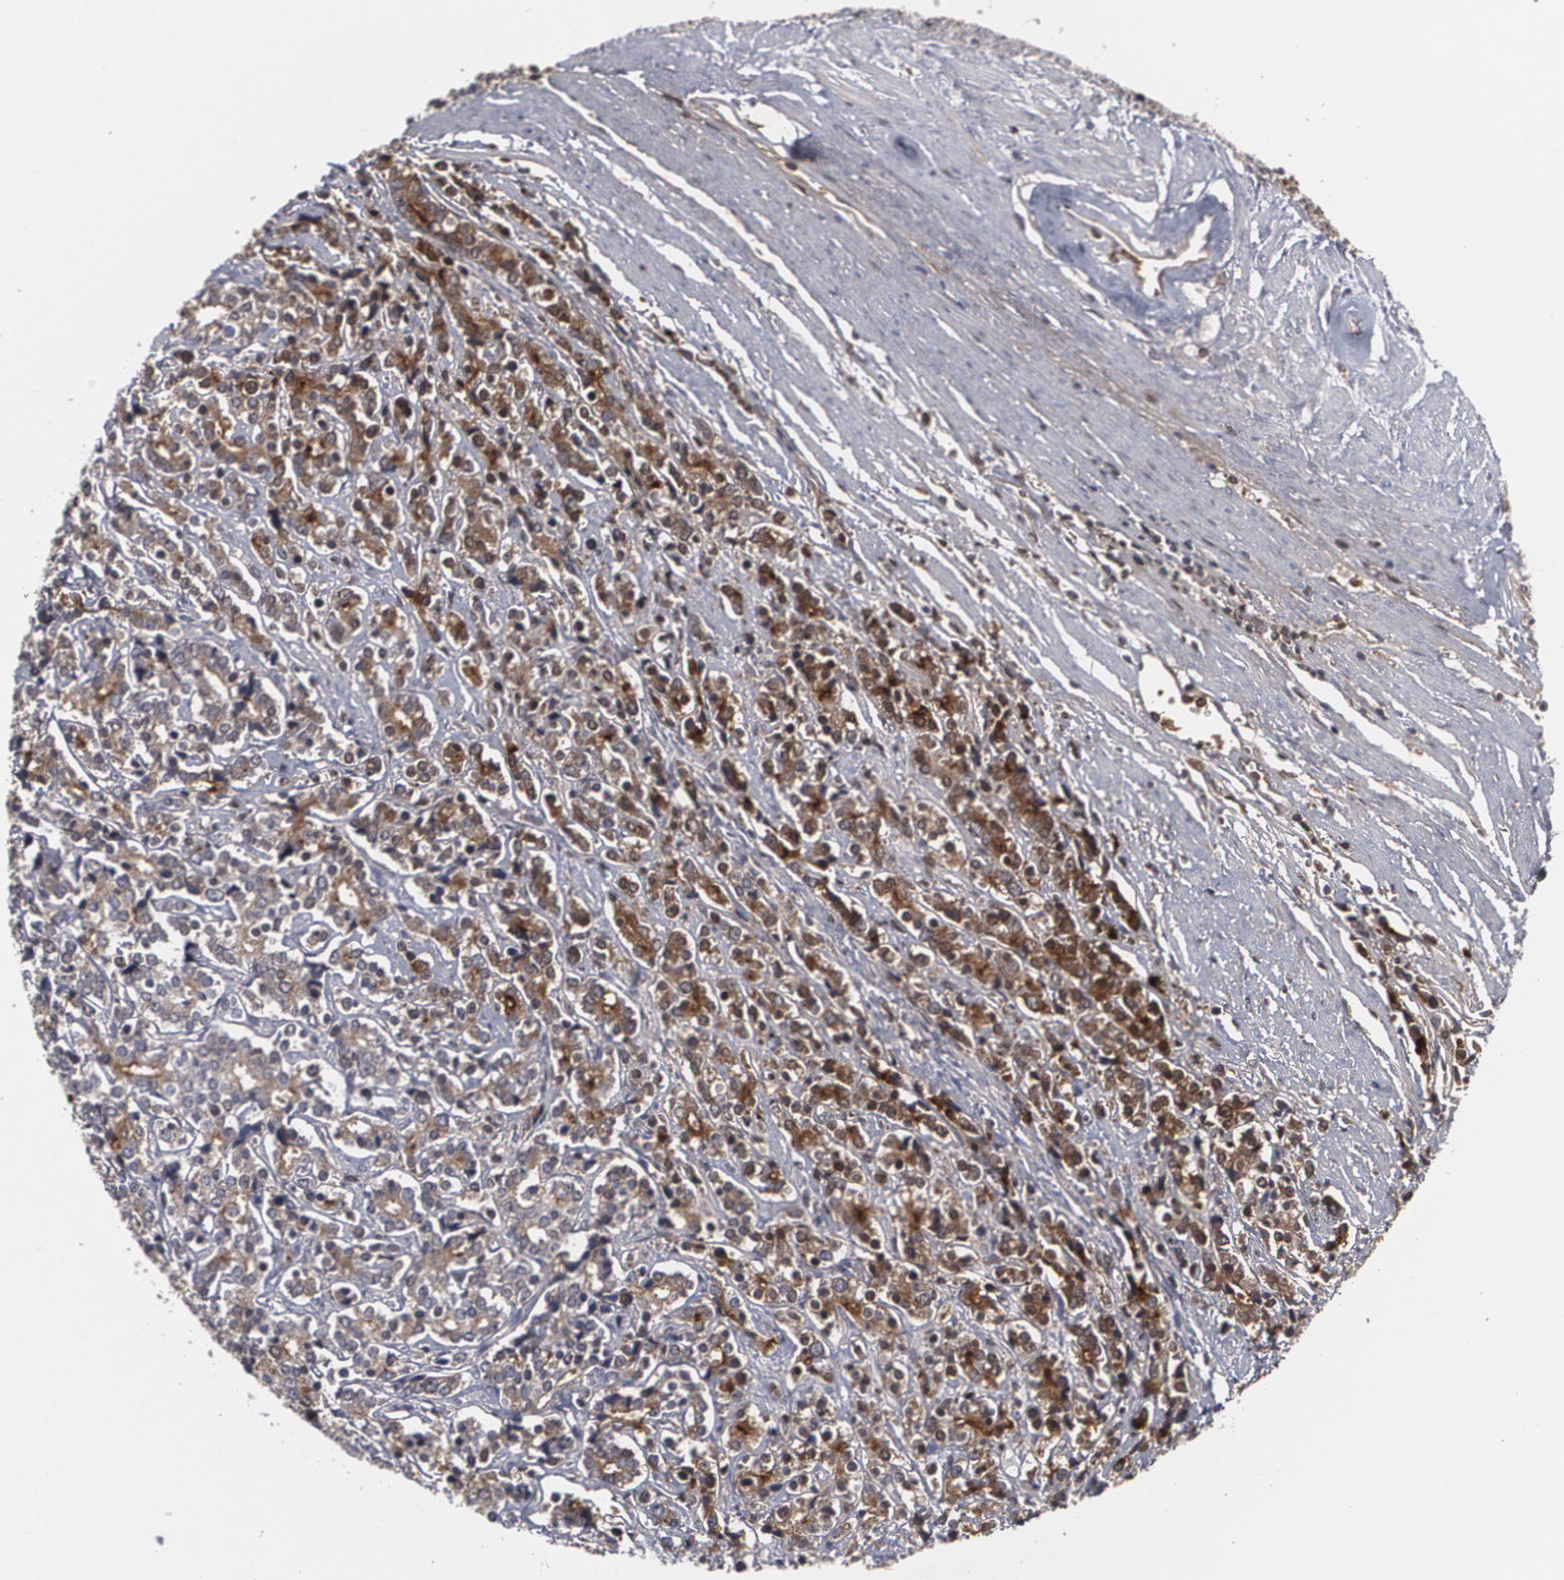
{"staining": {"intensity": "moderate", "quantity": "25%-75%", "location": "cytoplasmic/membranous"}, "tissue": "prostate cancer", "cell_type": "Tumor cells", "image_type": "cancer", "snomed": [{"axis": "morphology", "description": "Adenocarcinoma, High grade"}, {"axis": "topography", "description": "Prostate"}], "caption": "Tumor cells demonstrate medium levels of moderate cytoplasmic/membranous positivity in about 25%-75% of cells in human prostate cancer.", "gene": "LRG1", "patient": {"sex": "male", "age": 71}}